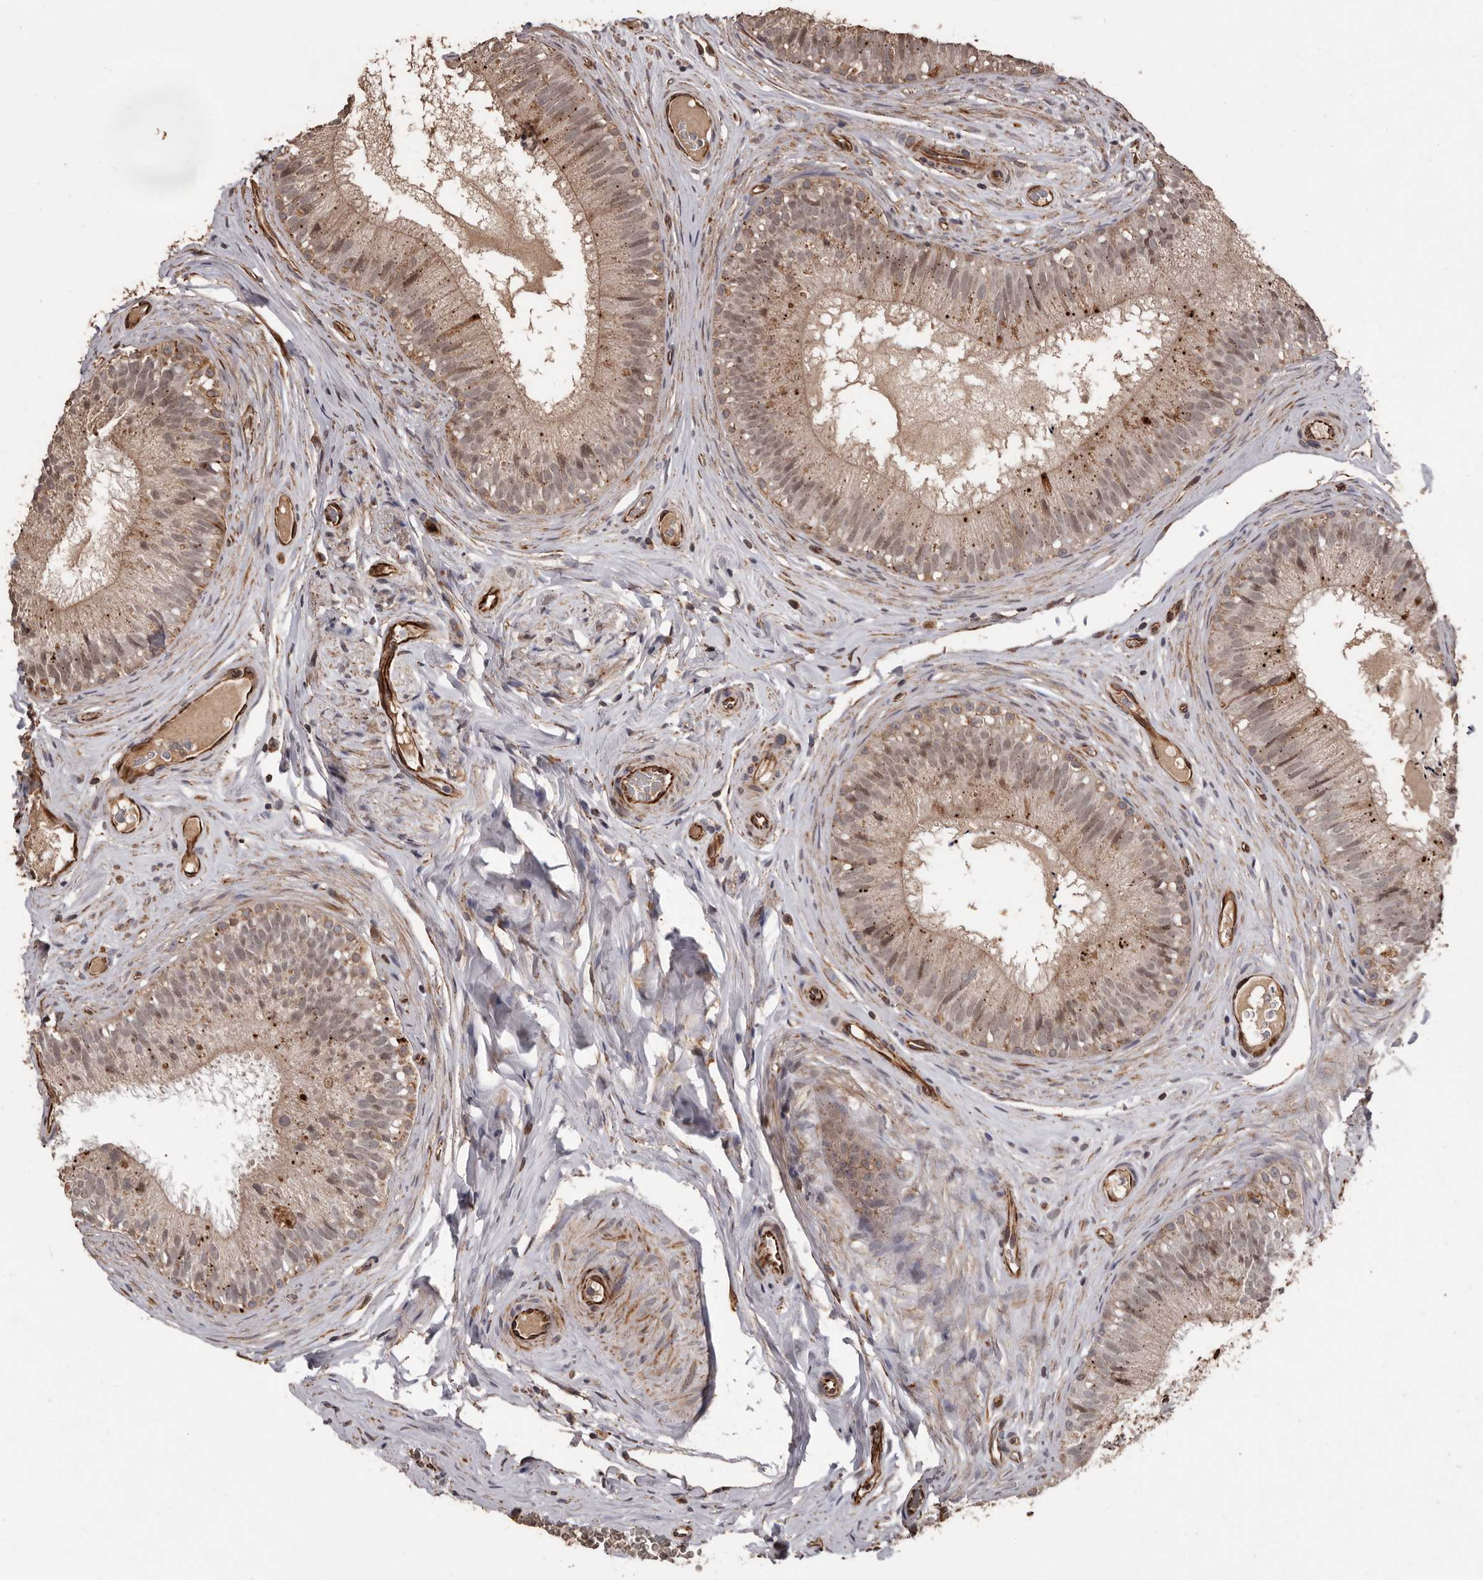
{"staining": {"intensity": "moderate", "quantity": "25%-75%", "location": "cytoplasmic/membranous"}, "tissue": "epididymis", "cell_type": "Glandular cells", "image_type": "normal", "snomed": [{"axis": "morphology", "description": "Normal tissue, NOS"}, {"axis": "topography", "description": "Epididymis"}], "caption": "Protein expression analysis of benign human epididymis reveals moderate cytoplasmic/membranous staining in approximately 25%-75% of glandular cells.", "gene": "BRAT1", "patient": {"sex": "male", "age": 29}}